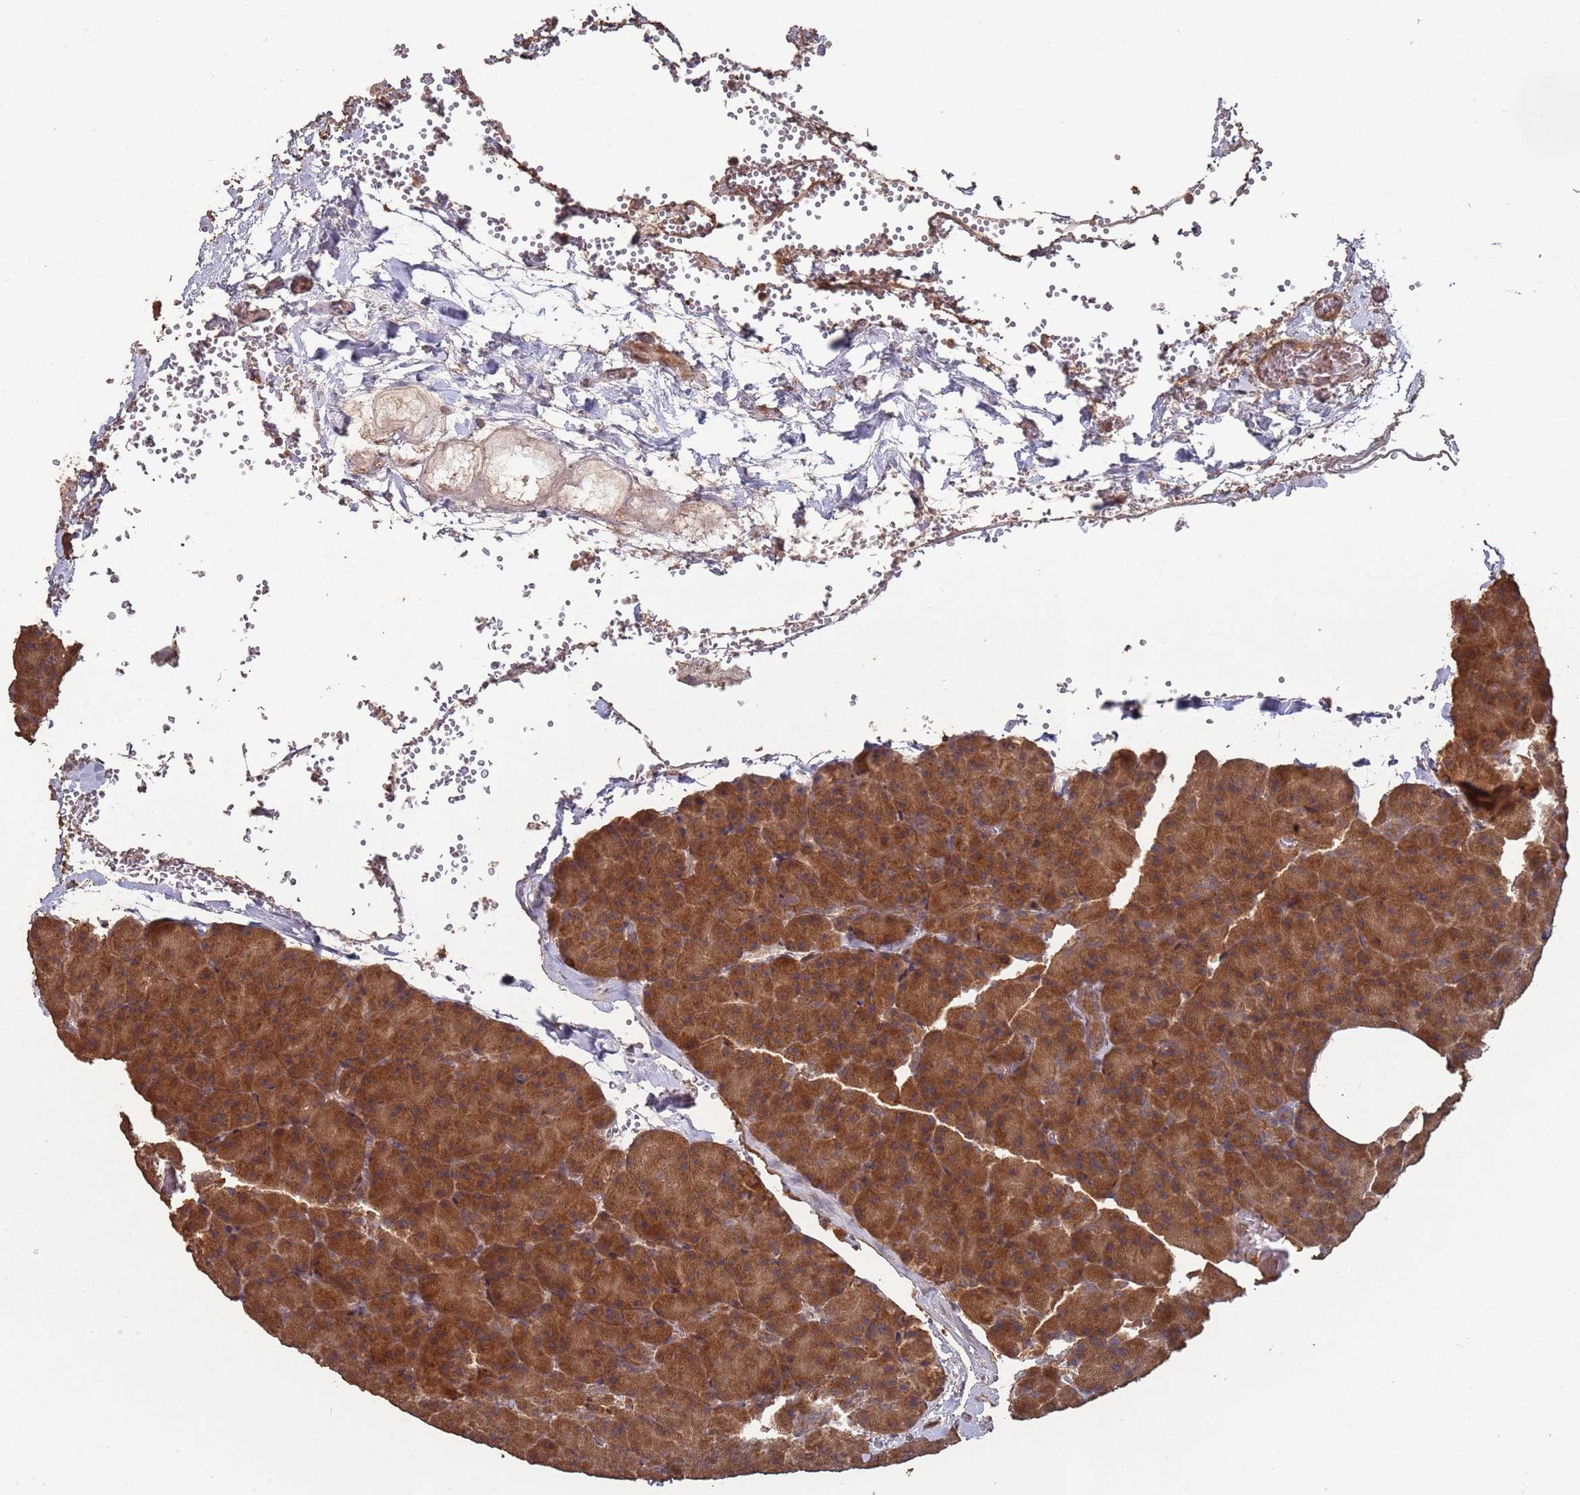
{"staining": {"intensity": "strong", "quantity": ">75%", "location": "cytoplasmic/membranous"}, "tissue": "pancreas", "cell_type": "Exocrine glandular cells", "image_type": "normal", "snomed": [{"axis": "morphology", "description": "Normal tissue, NOS"}, {"axis": "morphology", "description": "Carcinoid, malignant, NOS"}, {"axis": "topography", "description": "Pancreas"}], "caption": "Brown immunohistochemical staining in benign human pancreas shows strong cytoplasmic/membranous positivity in about >75% of exocrine glandular cells.", "gene": "FRAT1", "patient": {"sex": "female", "age": 35}}